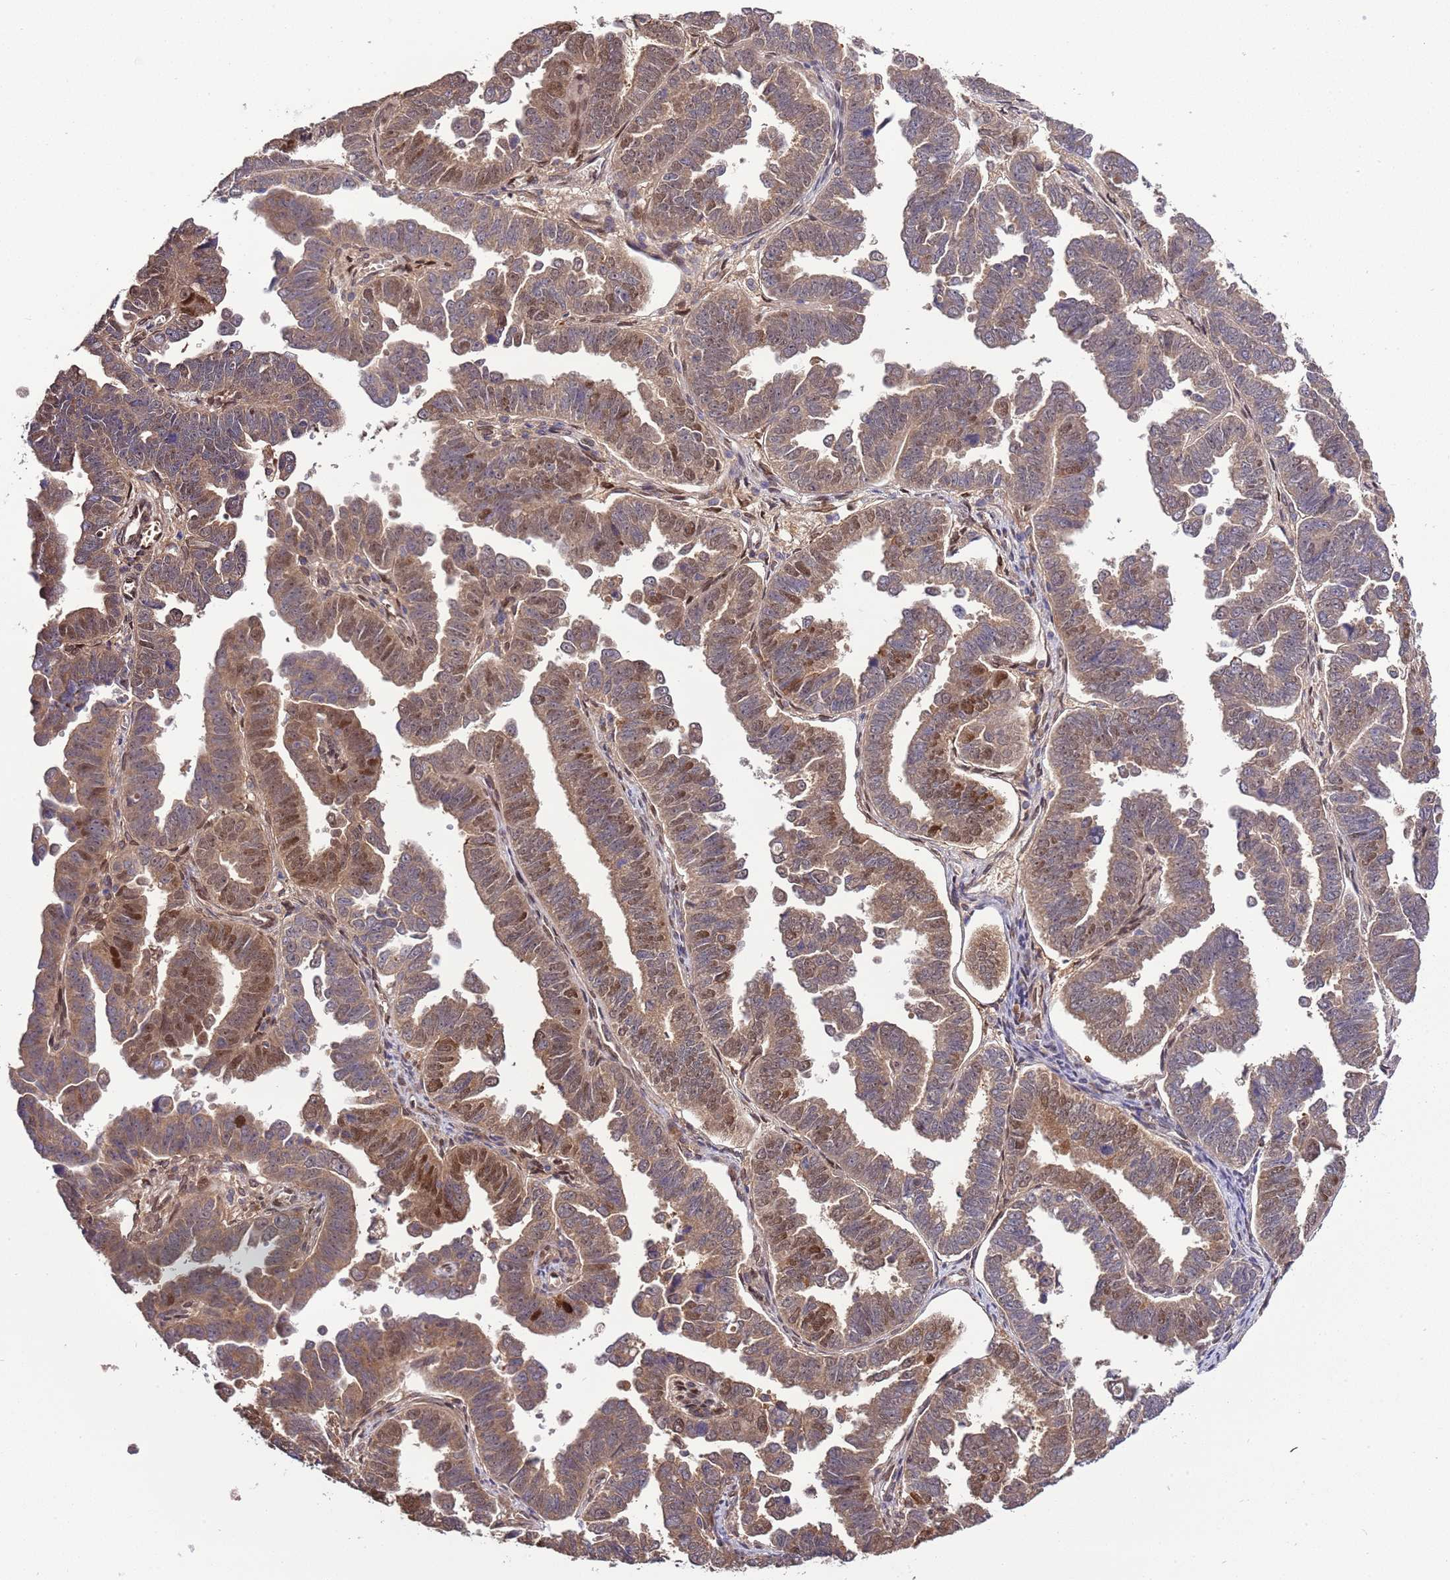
{"staining": {"intensity": "moderate", "quantity": "25%-75%", "location": "cytoplasmic/membranous,nuclear"}, "tissue": "endometrial cancer", "cell_type": "Tumor cells", "image_type": "cancer", "snomed": [{"axis": "morphology", "description": "Adenocarcinoma, NOS"}, {"axis": "topography", "description": "Endometrium"}], "caption": "Brown immunohistochemical staining in endometrial cancer (adenocarcinoma) reveals moderate cytoplasmic/membranous and nuclear expression in approximately 25%-75% of tumor cells.", "gene": "ZNF665", "patient": {"sex": "female", "age": 75}}